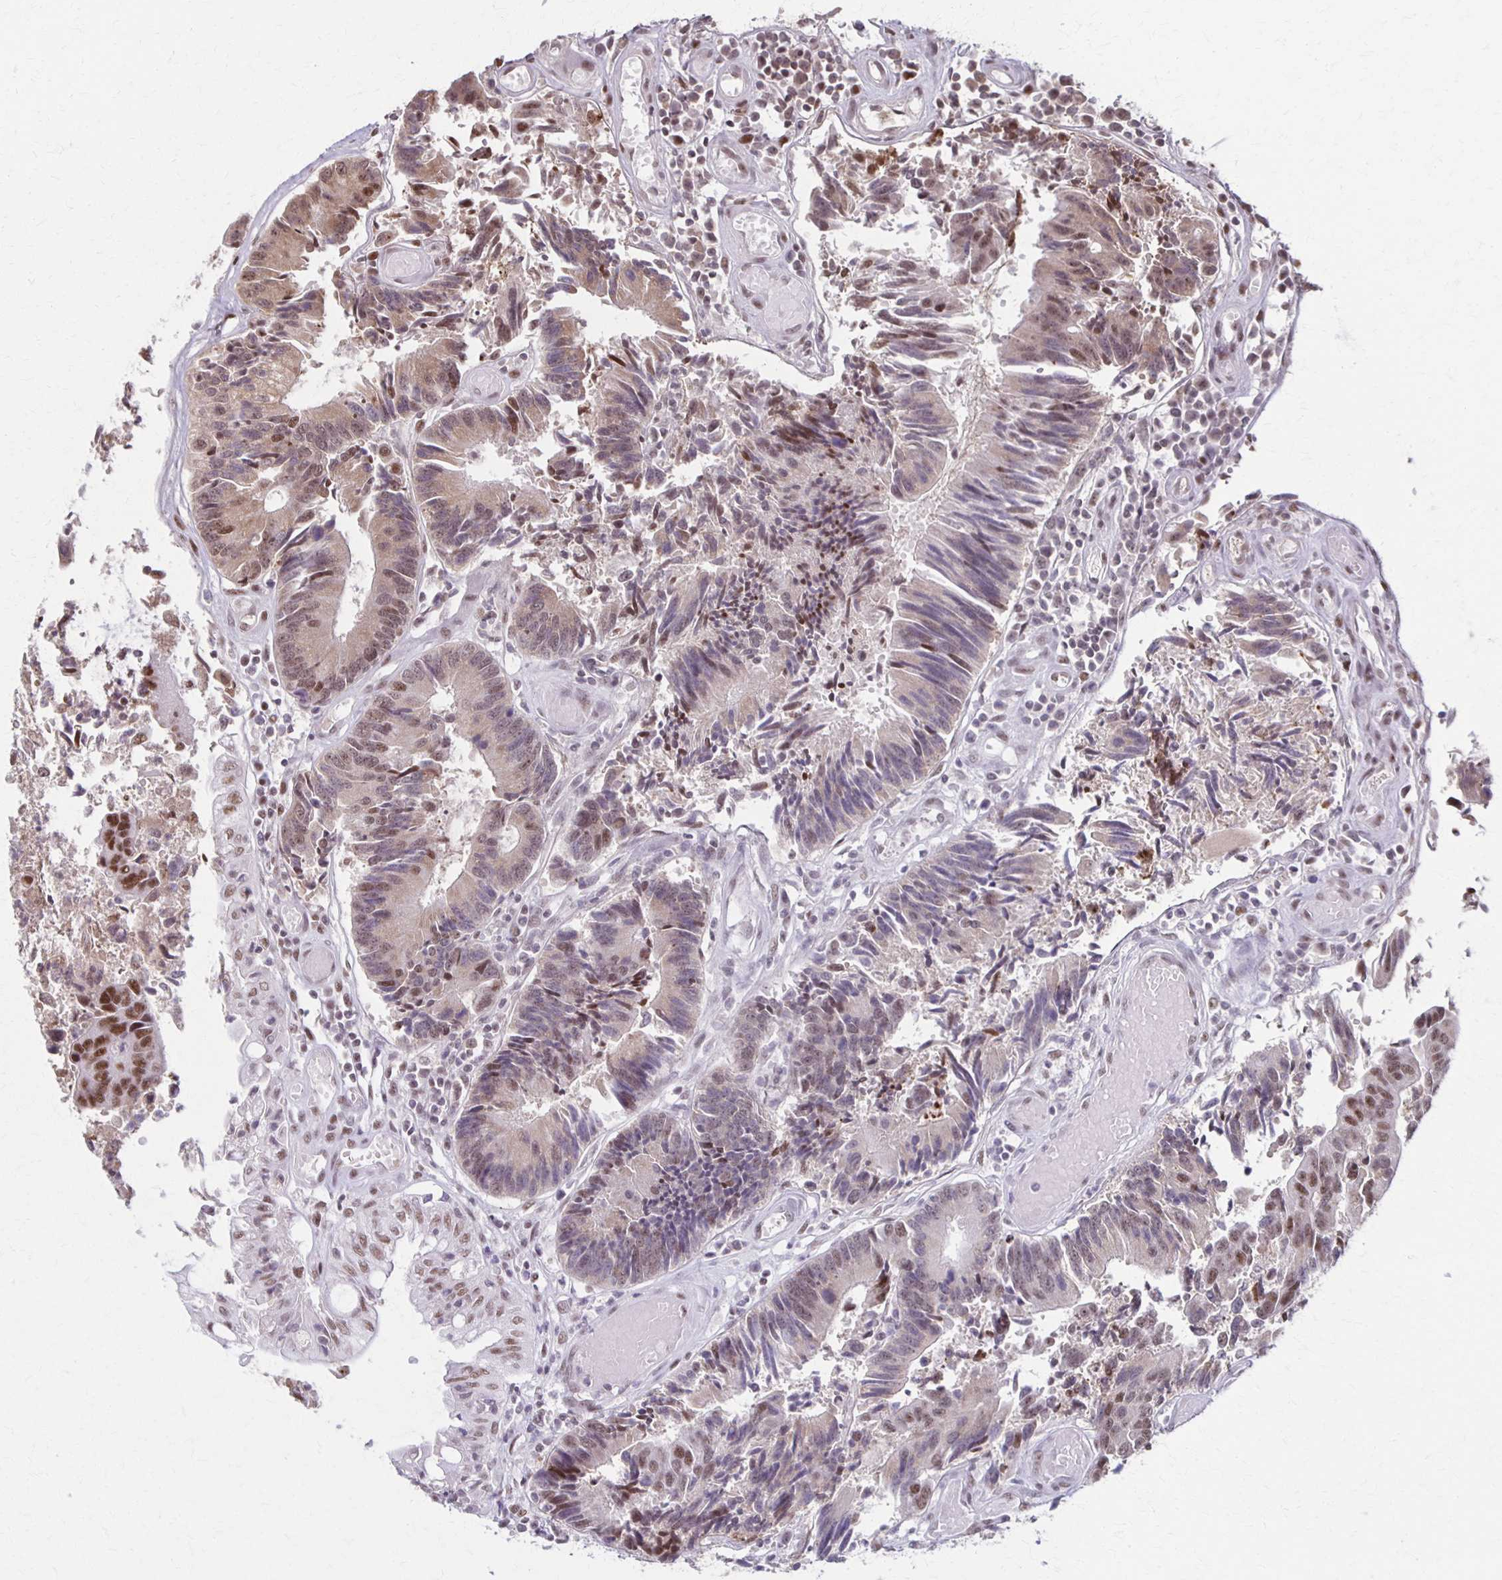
{"staining": {"intensity": "moderate", "quantity": "<25%", "location": "nuclear"}, "tissue": "colorectal cancer", "cell_type": "Tumor cells", "image_type": "cancer", "snomed": [{"axis": "morphology", "description": "Adenocarcinoma, NOS"}, {"axis": "topography", "description": "Colon"}], "caption": "This image exhibits adenocarcinoma (colorectal) stained with immunohistochemistry (IHC) to label a protein in brown. The nuclear of tumor cells show moderate positivity for the protein. Nuclei are counter-stained blue.", "gene": "XRCC6", "patient": {"sex": "female", "age": 67}}